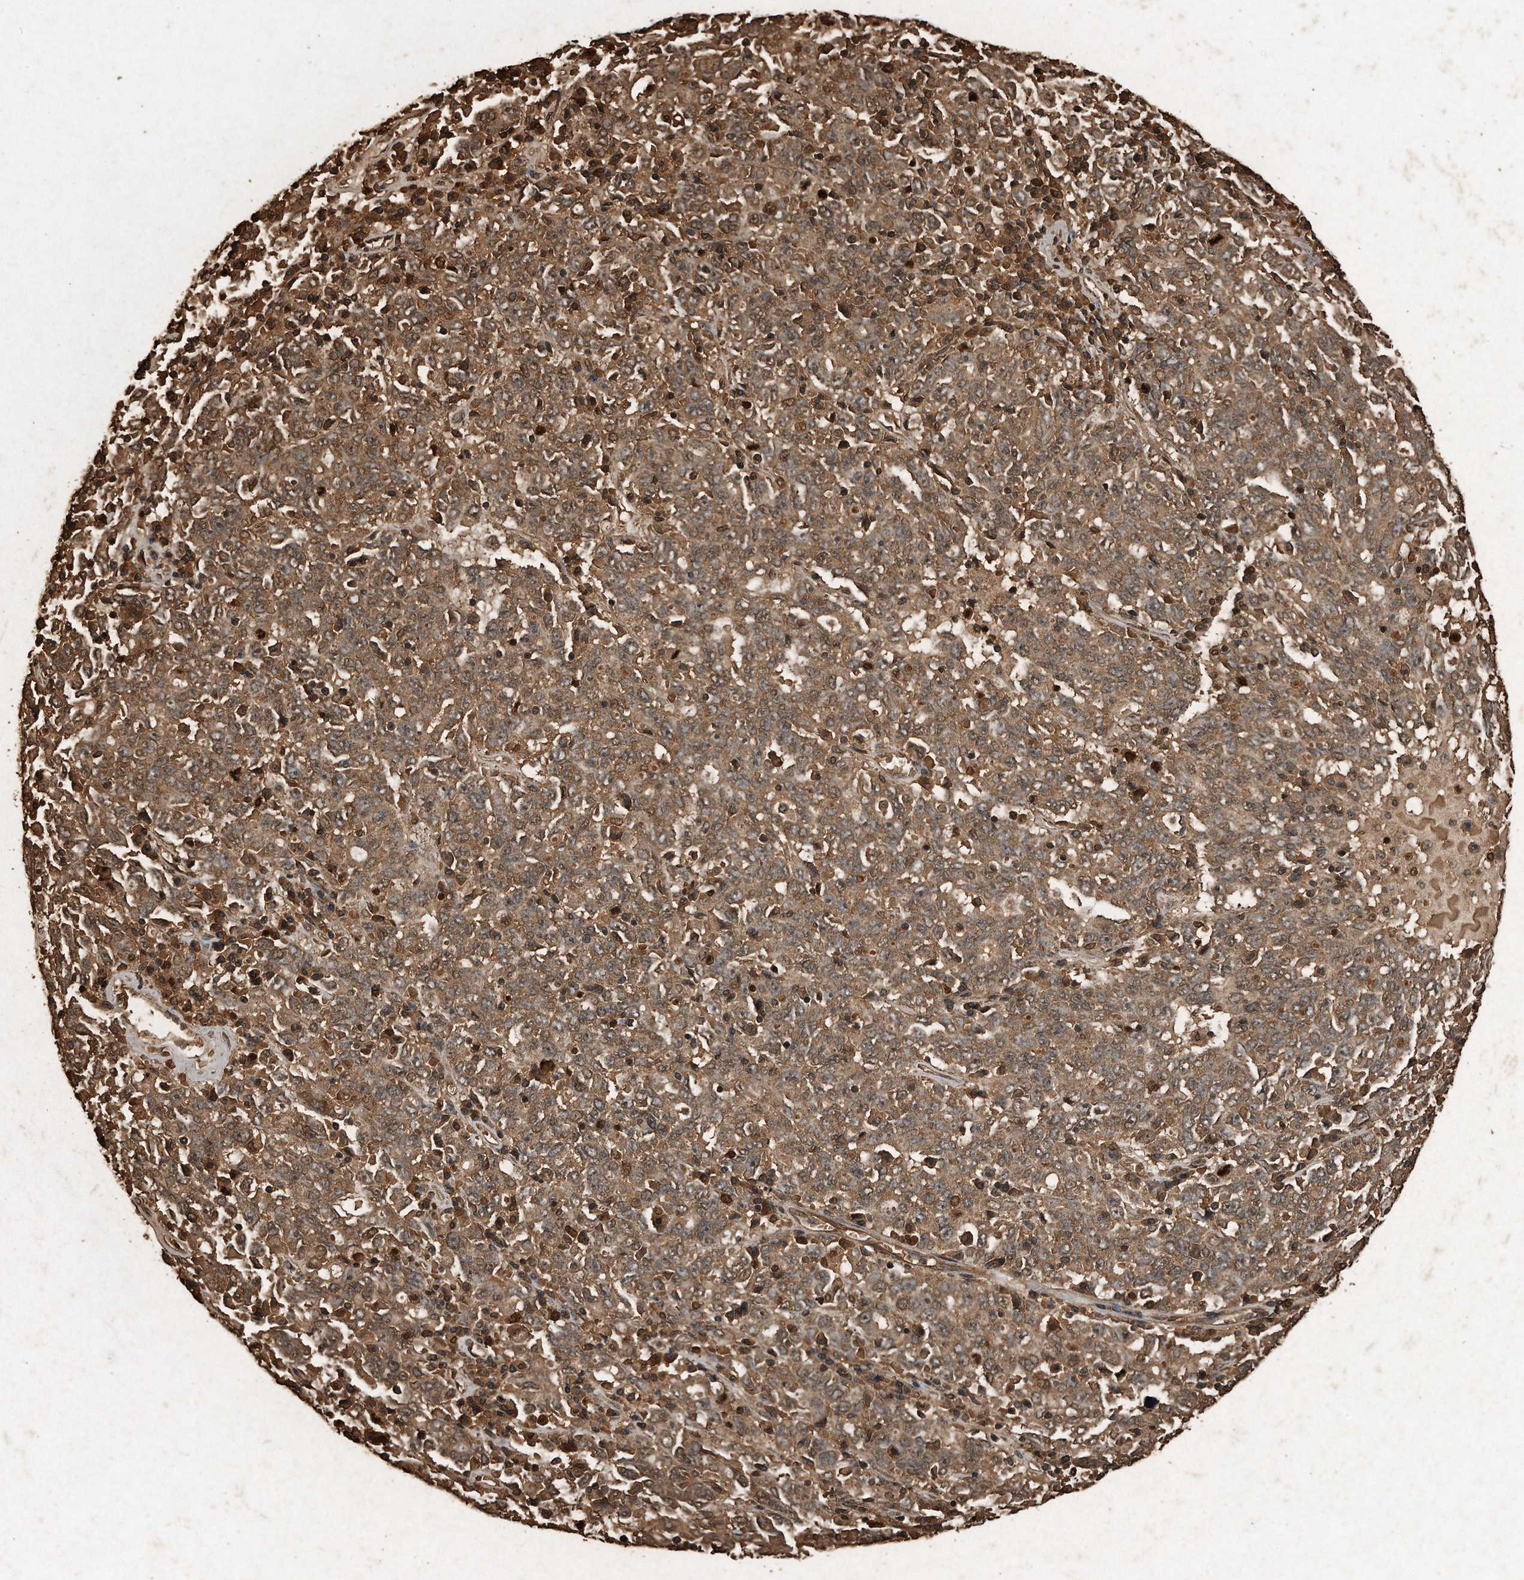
{"staining": {"intensity": "moderate", "quantity": ">75%", "location": "cytoplasmic/membranous"}, "tissue": "ovarian cancer", "cell_type": "Tumor cells", "image_type": "cancer", "snomed": [{"axis": "morphology", "description": "Carcinoma, endometroid"}, {"axis": "topography", "description": "Ovary"}], "caption": "Ovarian cancer stained with a brown dye demonstrates moderate cytoplasmic/membranous positive positivity in approximately >75% of tumor cells.", "gene": "CFLAR", "patient": {"sex": "female", "age": 62}}